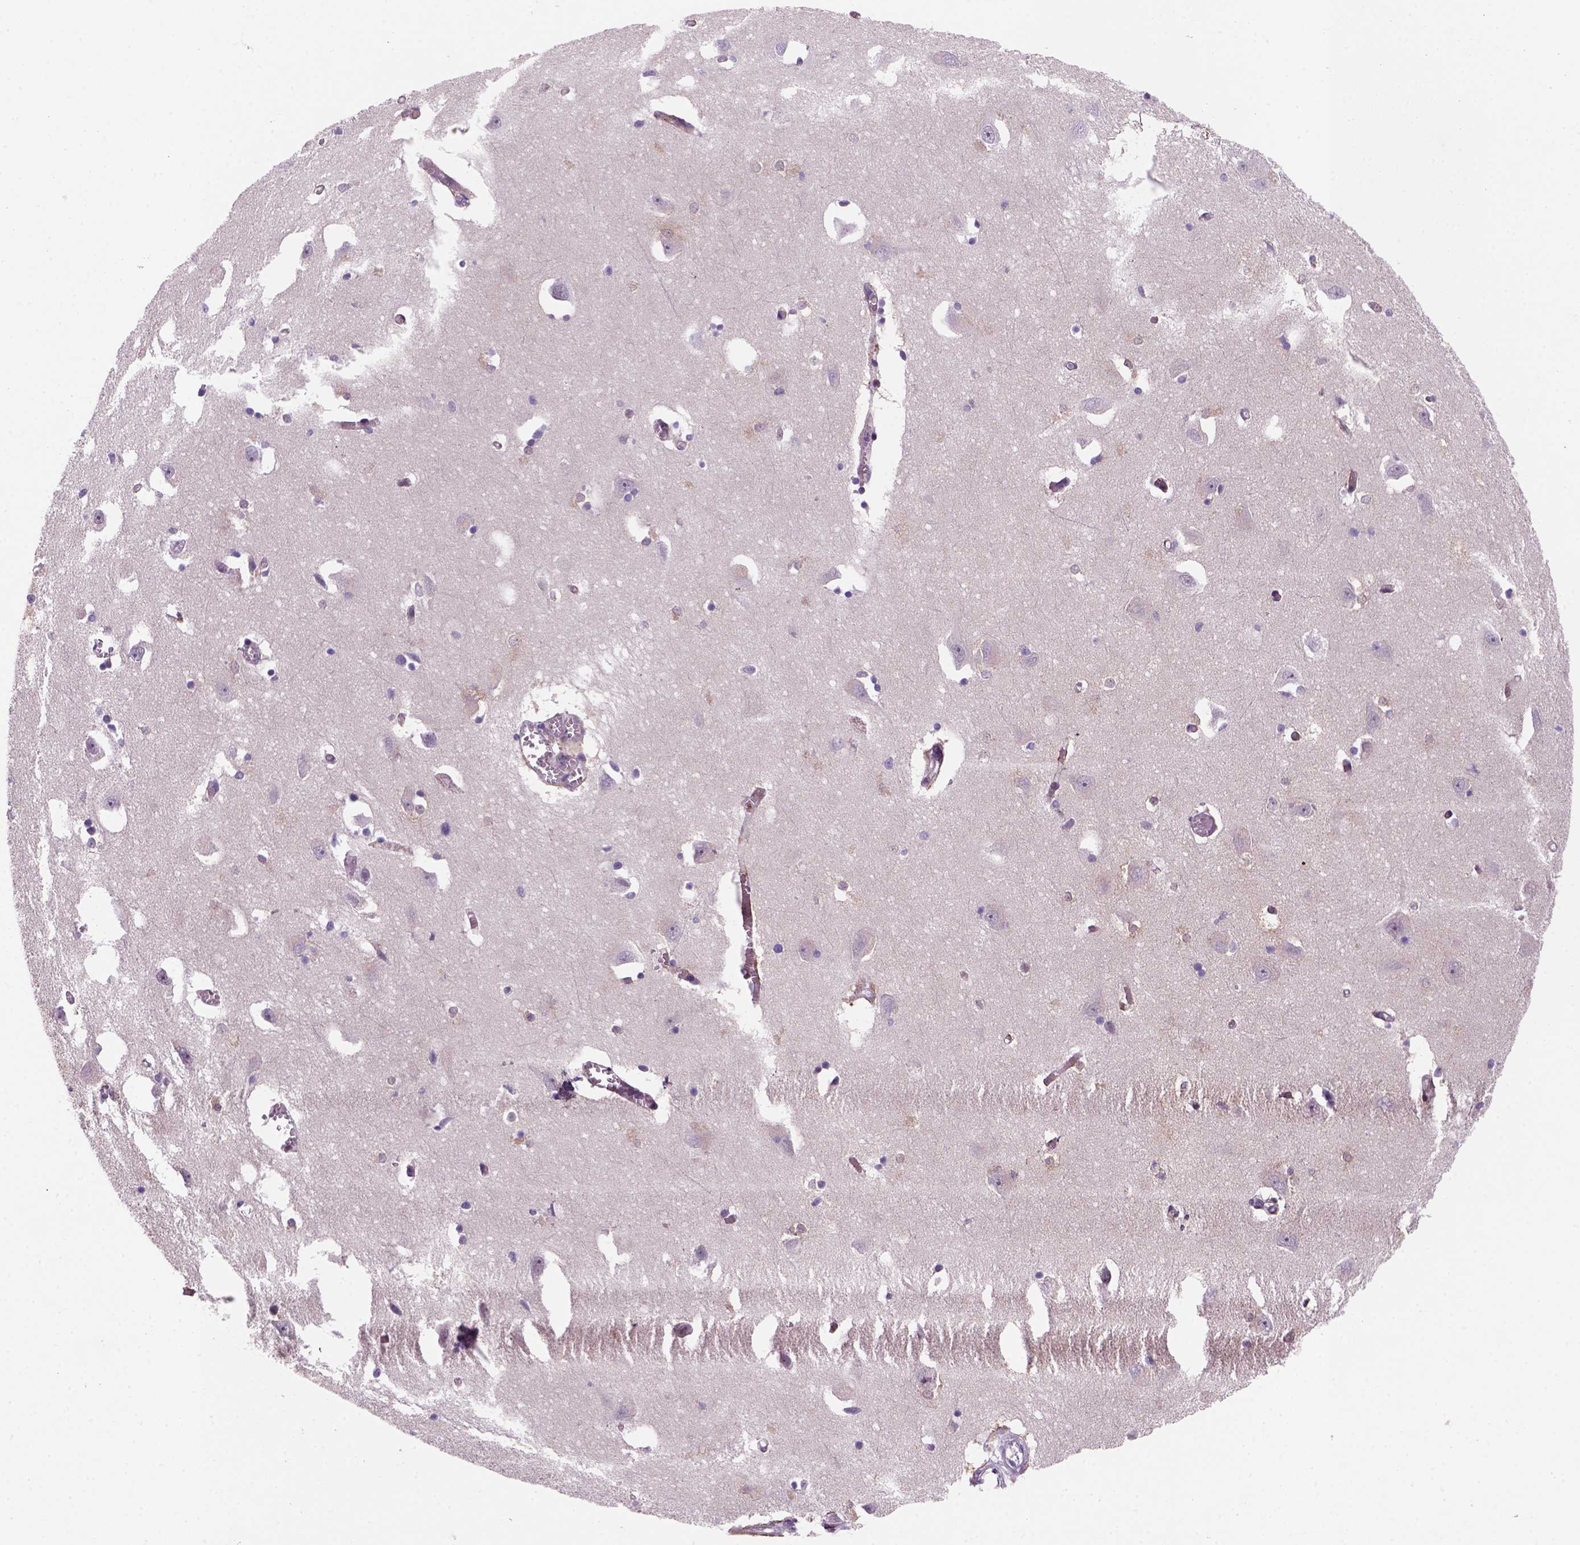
{"staining": {"intensity": "negative", "quantity": "none", "location": "none"}, "tissue": "caudate", "cell_type": "Glial cells", "image_type": "normal", "snomed": [{"axis": "morphology", "description": "Normal tissue, NOS"}, {"axis": "topography", "description": "Lateral ventricle wall"}, {"axis": "topography", "description": "Hippocampus"}], "caption": "Immunohistochemistry of benign human caudate reveals no staining in glial cells.", "gene": "VSTM5", "patient": {"sex": "female", "age": 63}}